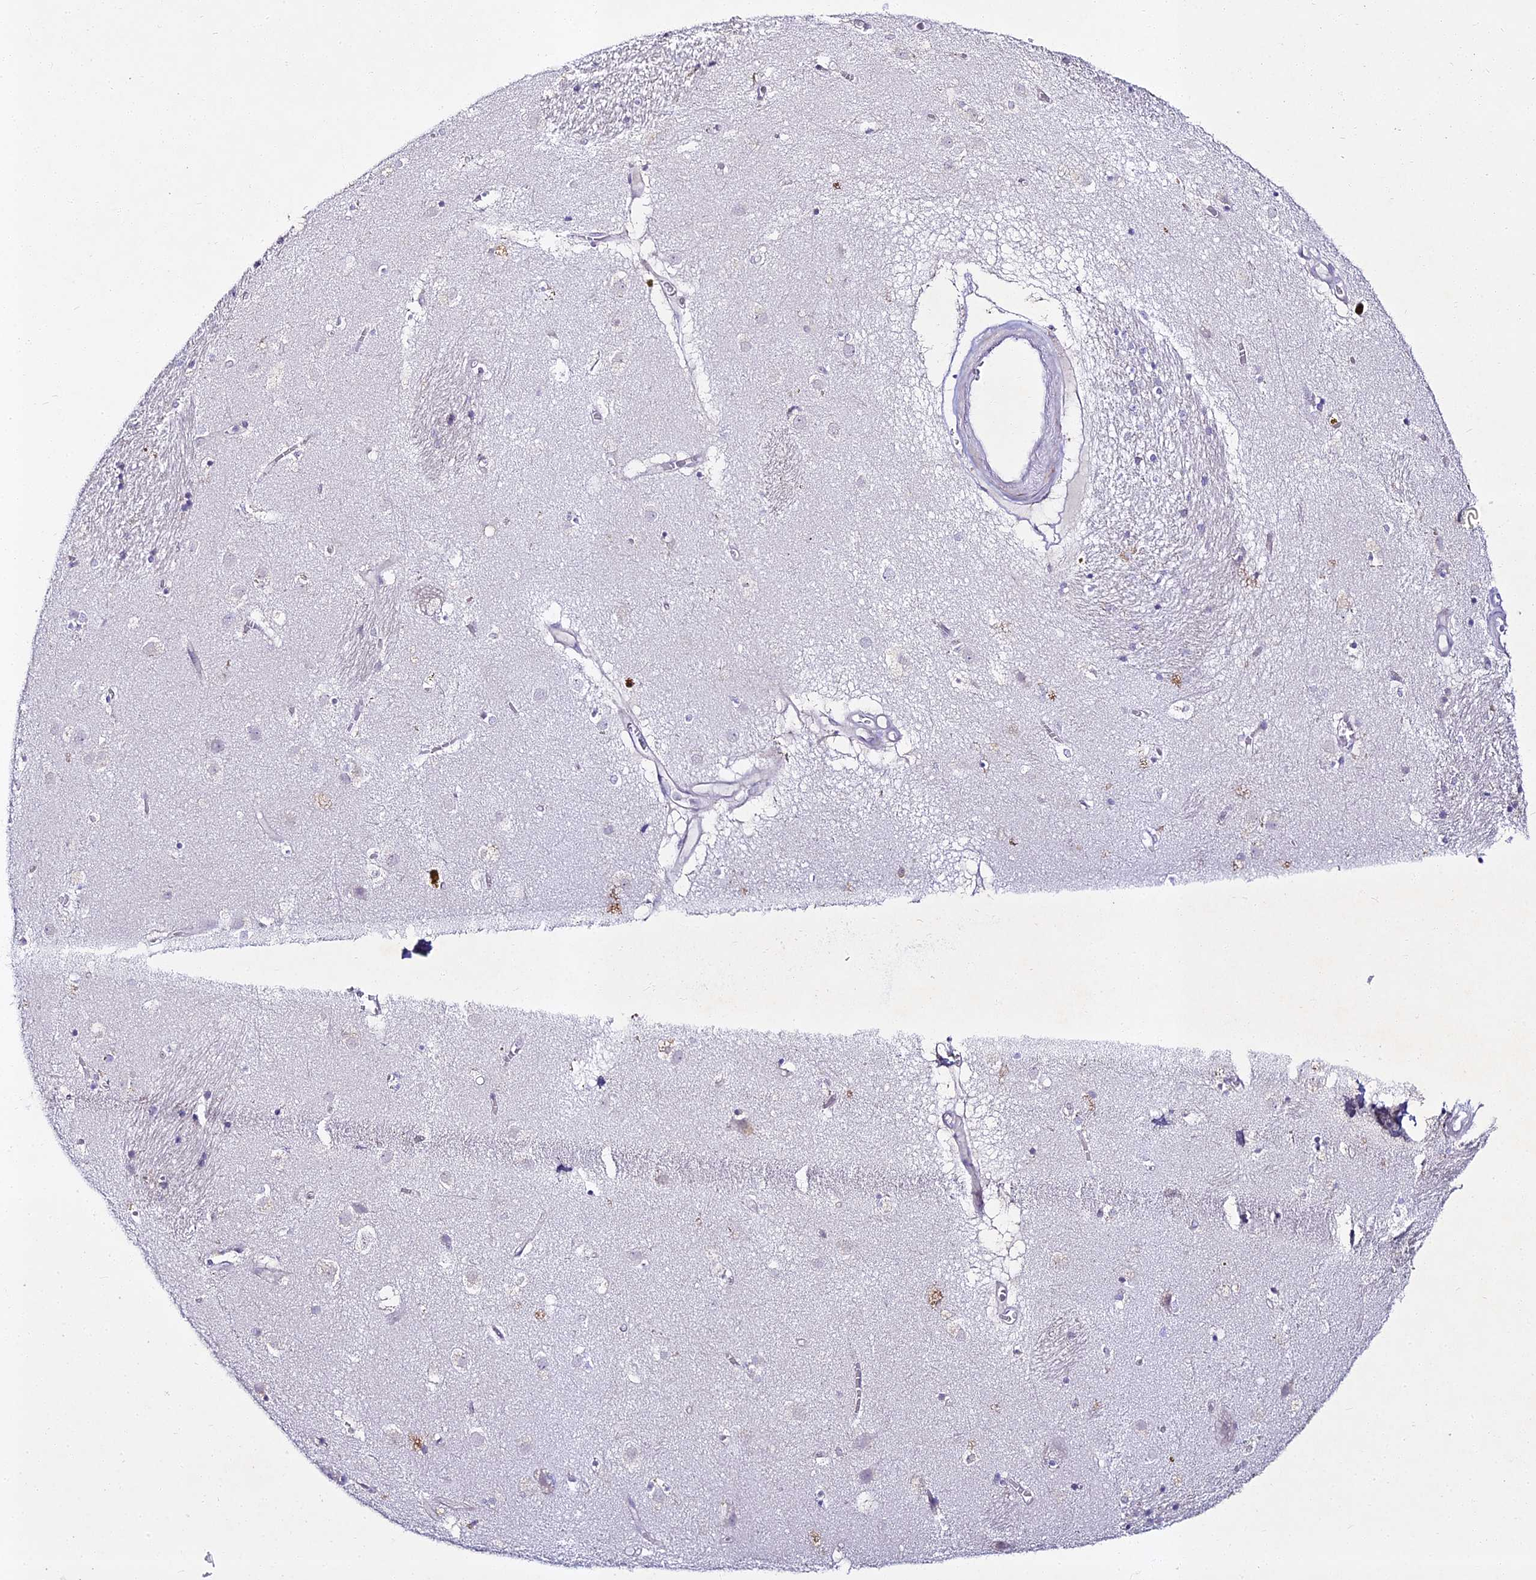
{"staining": {"intensity": "negative", "quantity": "none", "location": "none"}, "tissue": "caudate", "cell_type": "Glial cells", "image_type": "normal", "snomed": [{"axis": "morphology", "description": "Normal tissue, NOS"}, {"axis": "topography", "description": "Lateral ventricle wall"}], "caption": "Immunohistochemistry (IHC) photomicrograph of benign caudate: caudate stained with DAB (3,3'-diaminobenzidine) displays no significant protein expression in glial cells.", "gene": "ALPG", "patient": {"sex": "male", "age": 70}}